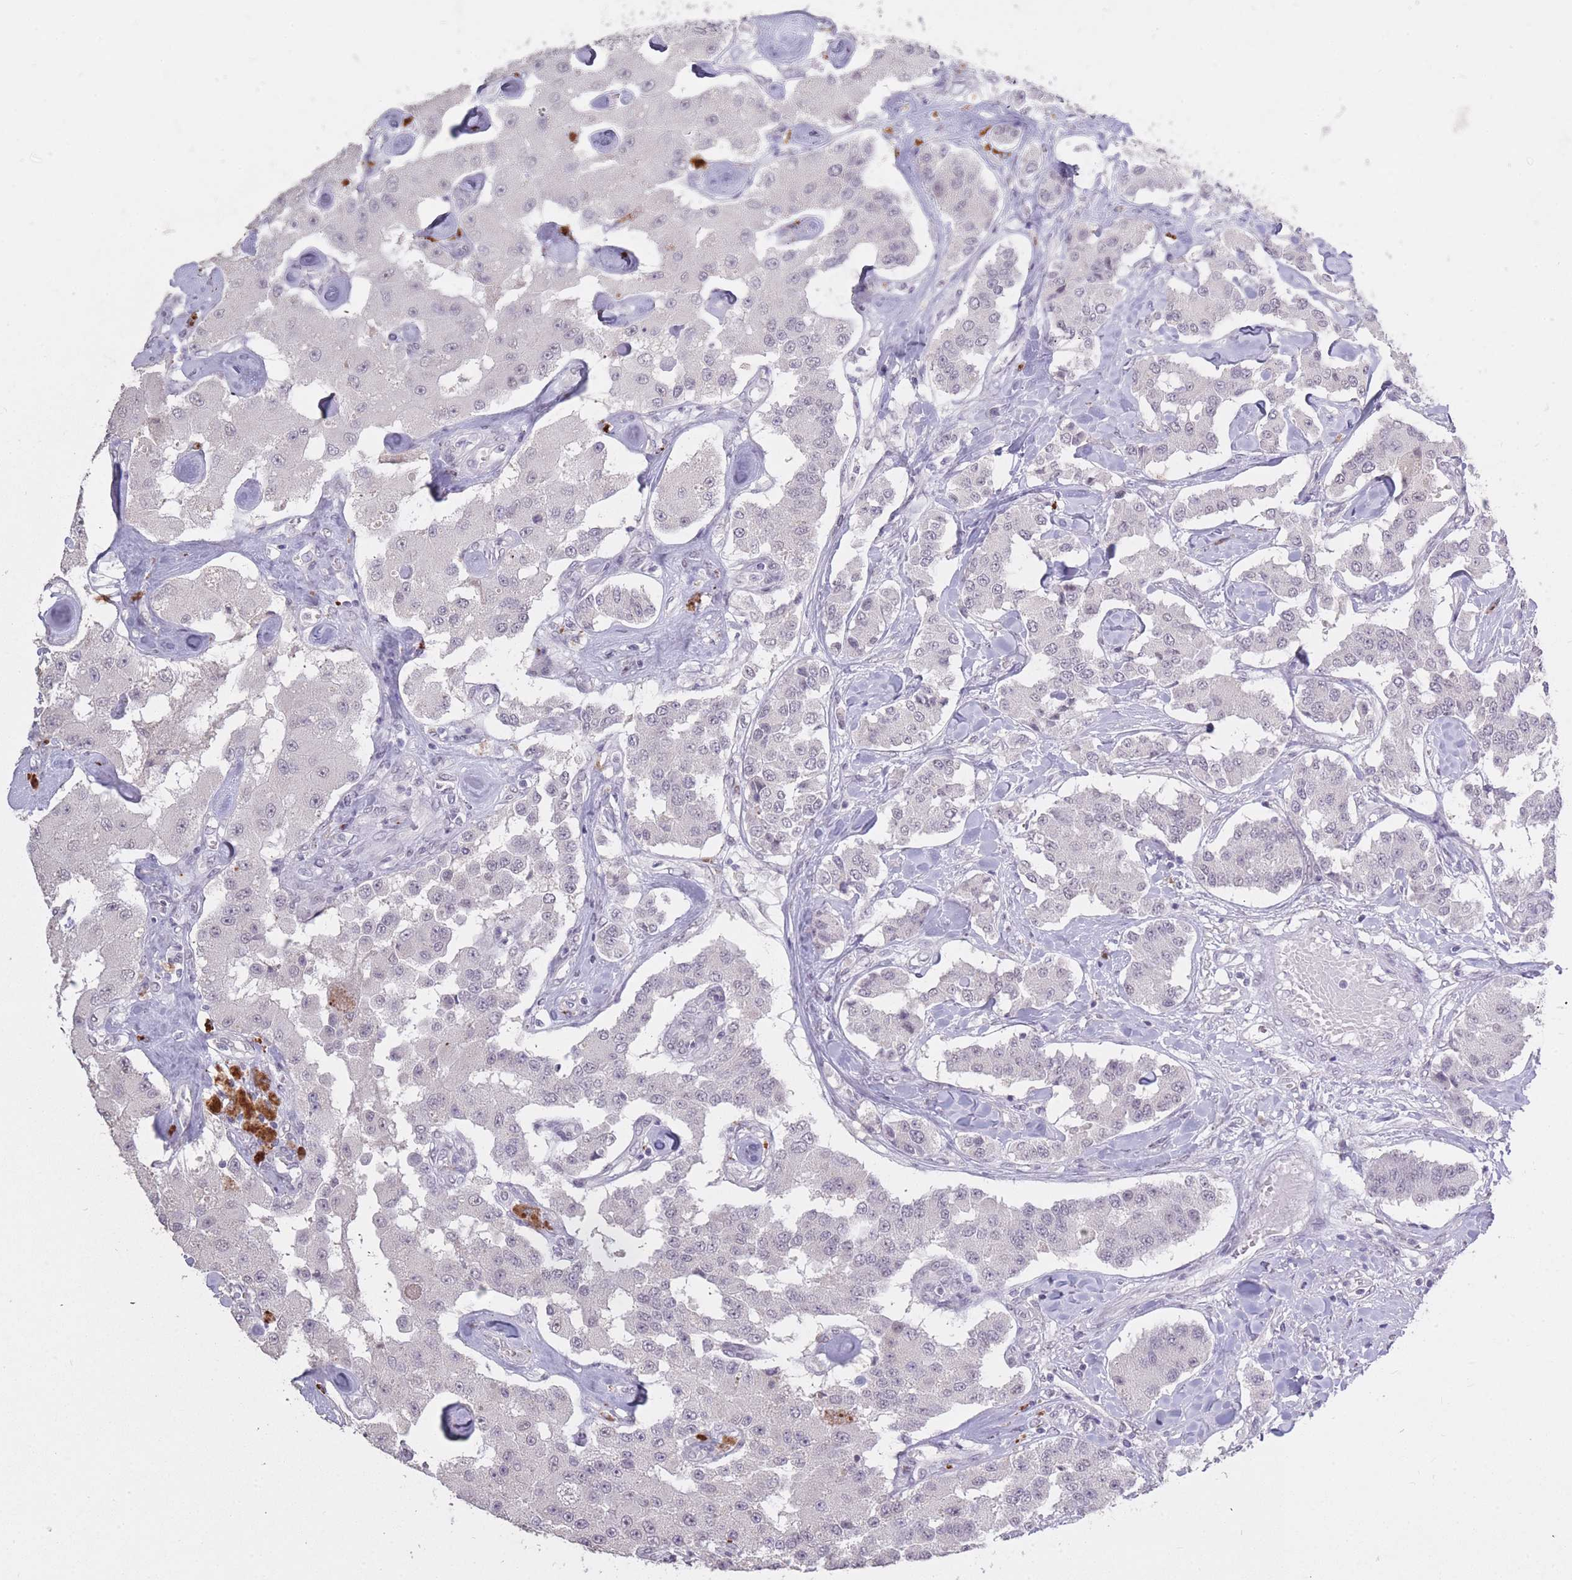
{"staining": {"intensity": "negative", "quantity": "none", "location": "none"}, "tissue": "carcinoid", "cell_type": "Tumor cells", "image_type": "cancer", "snomed": [{"axis": "morphology", "description": "Carcinoid, malignant, NOS"}, {"axis": "topography", "description": "Pancreas"}], "caption": "The micrograph reveals no significant expression in tumor cells of malignant carcinoid. (DAB (3,3'-diaminobenzidine) immunohistochemistry (IHC) with hematoxylin counter stain).", "gene": "HNRNPUL1", "patient": {"sex": "male", "age": 41}}